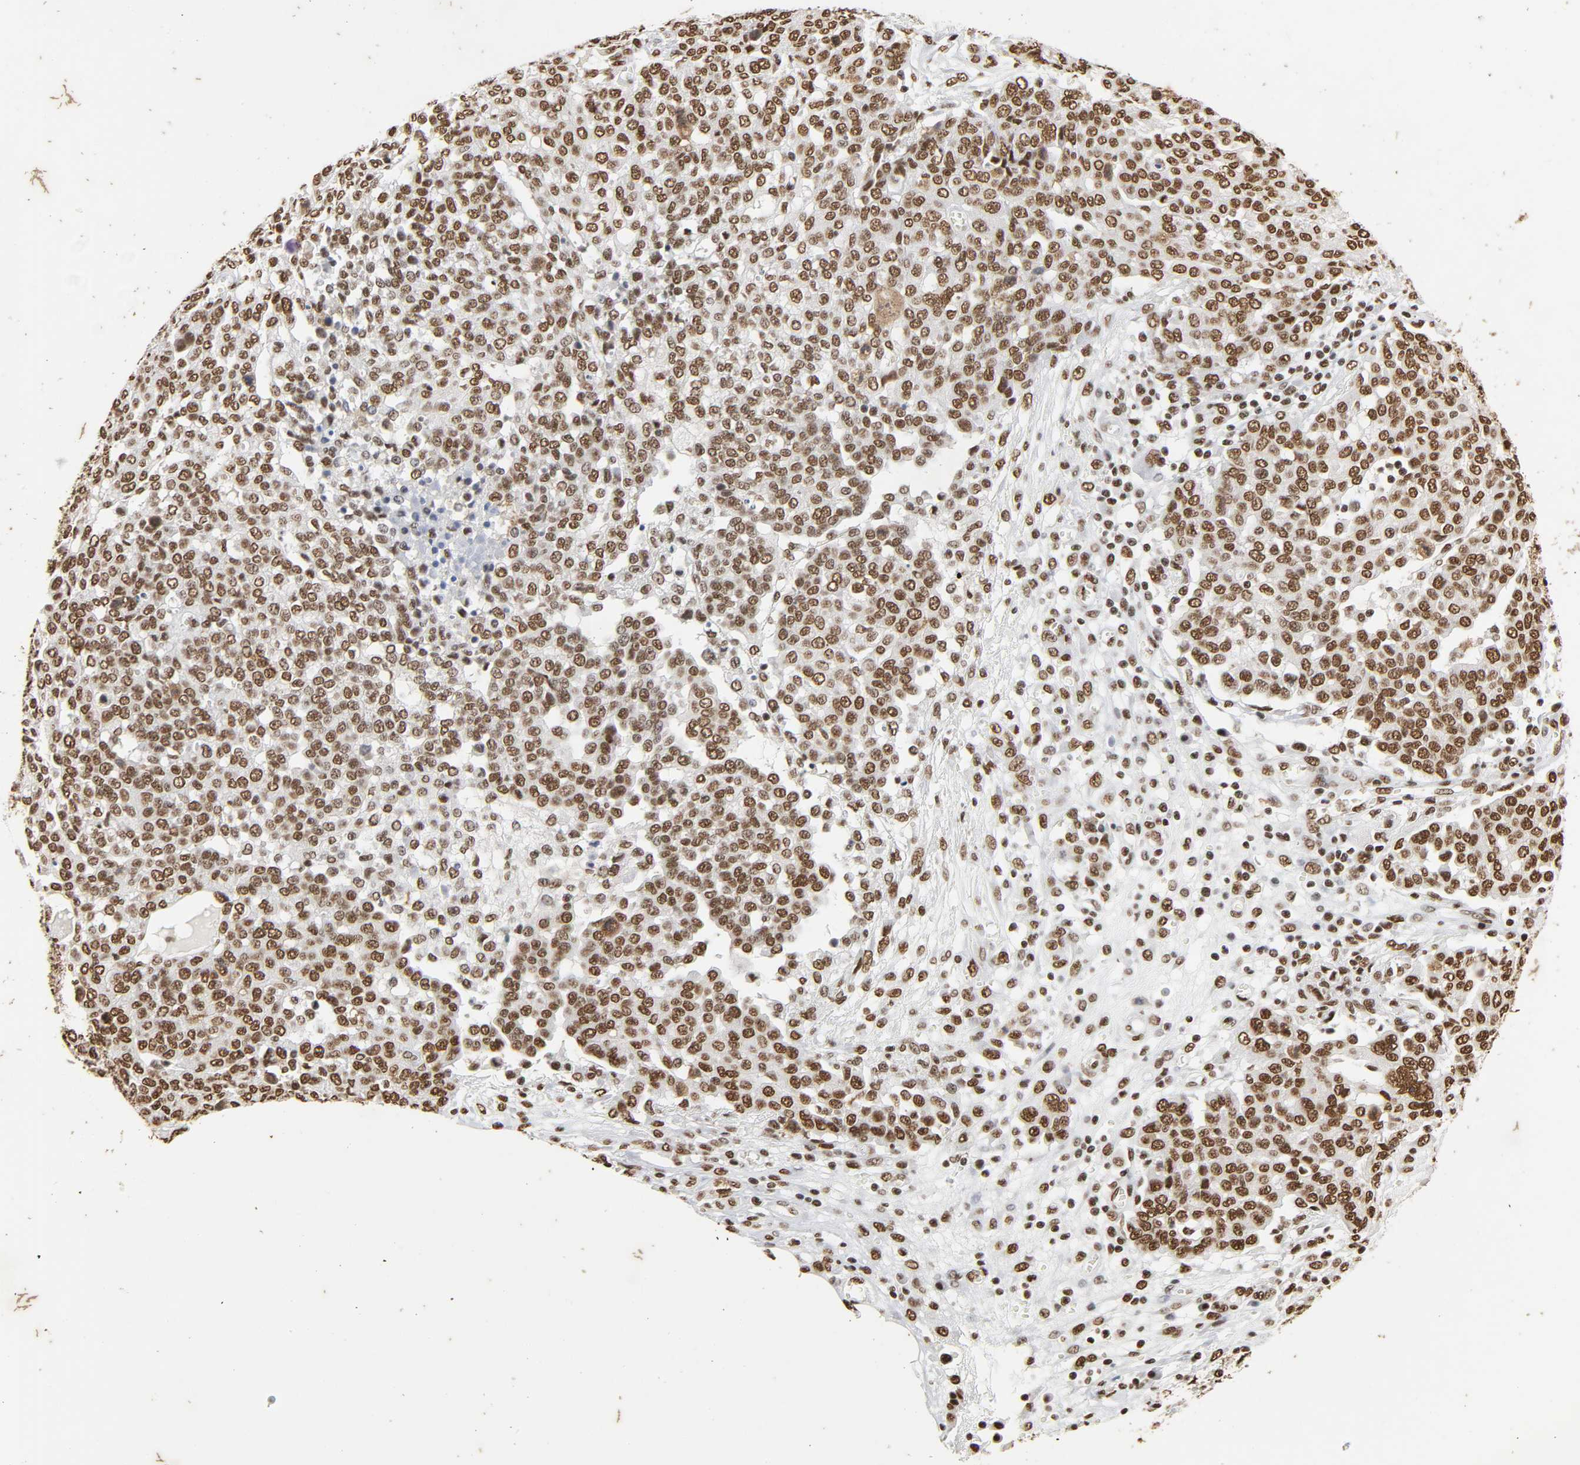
{"staining": {"intensity": "moderate", "quantity": ">75%", "location": "nuclear"}, "tissue": "ovarian cancer", "cell_type": "Tumor cells", "image_type": "cancer", "snomed": [{"axis": "morphology", "description": "Cystadenocarcinoma, serous, NOS"}, {"axis": "topography", "description": "Soft tissue"}, {"axis": "topography", "description": "Ovary"}], "caption": "DAB (3,3'-diaminobenzidine) immunohistochemical staining of ovarian cancer exhibits moderate nuclear protein staining in about >75% of tumor cells.", "gene": "HNRNPC", "patient": {"sex": "female", "age": 57}}